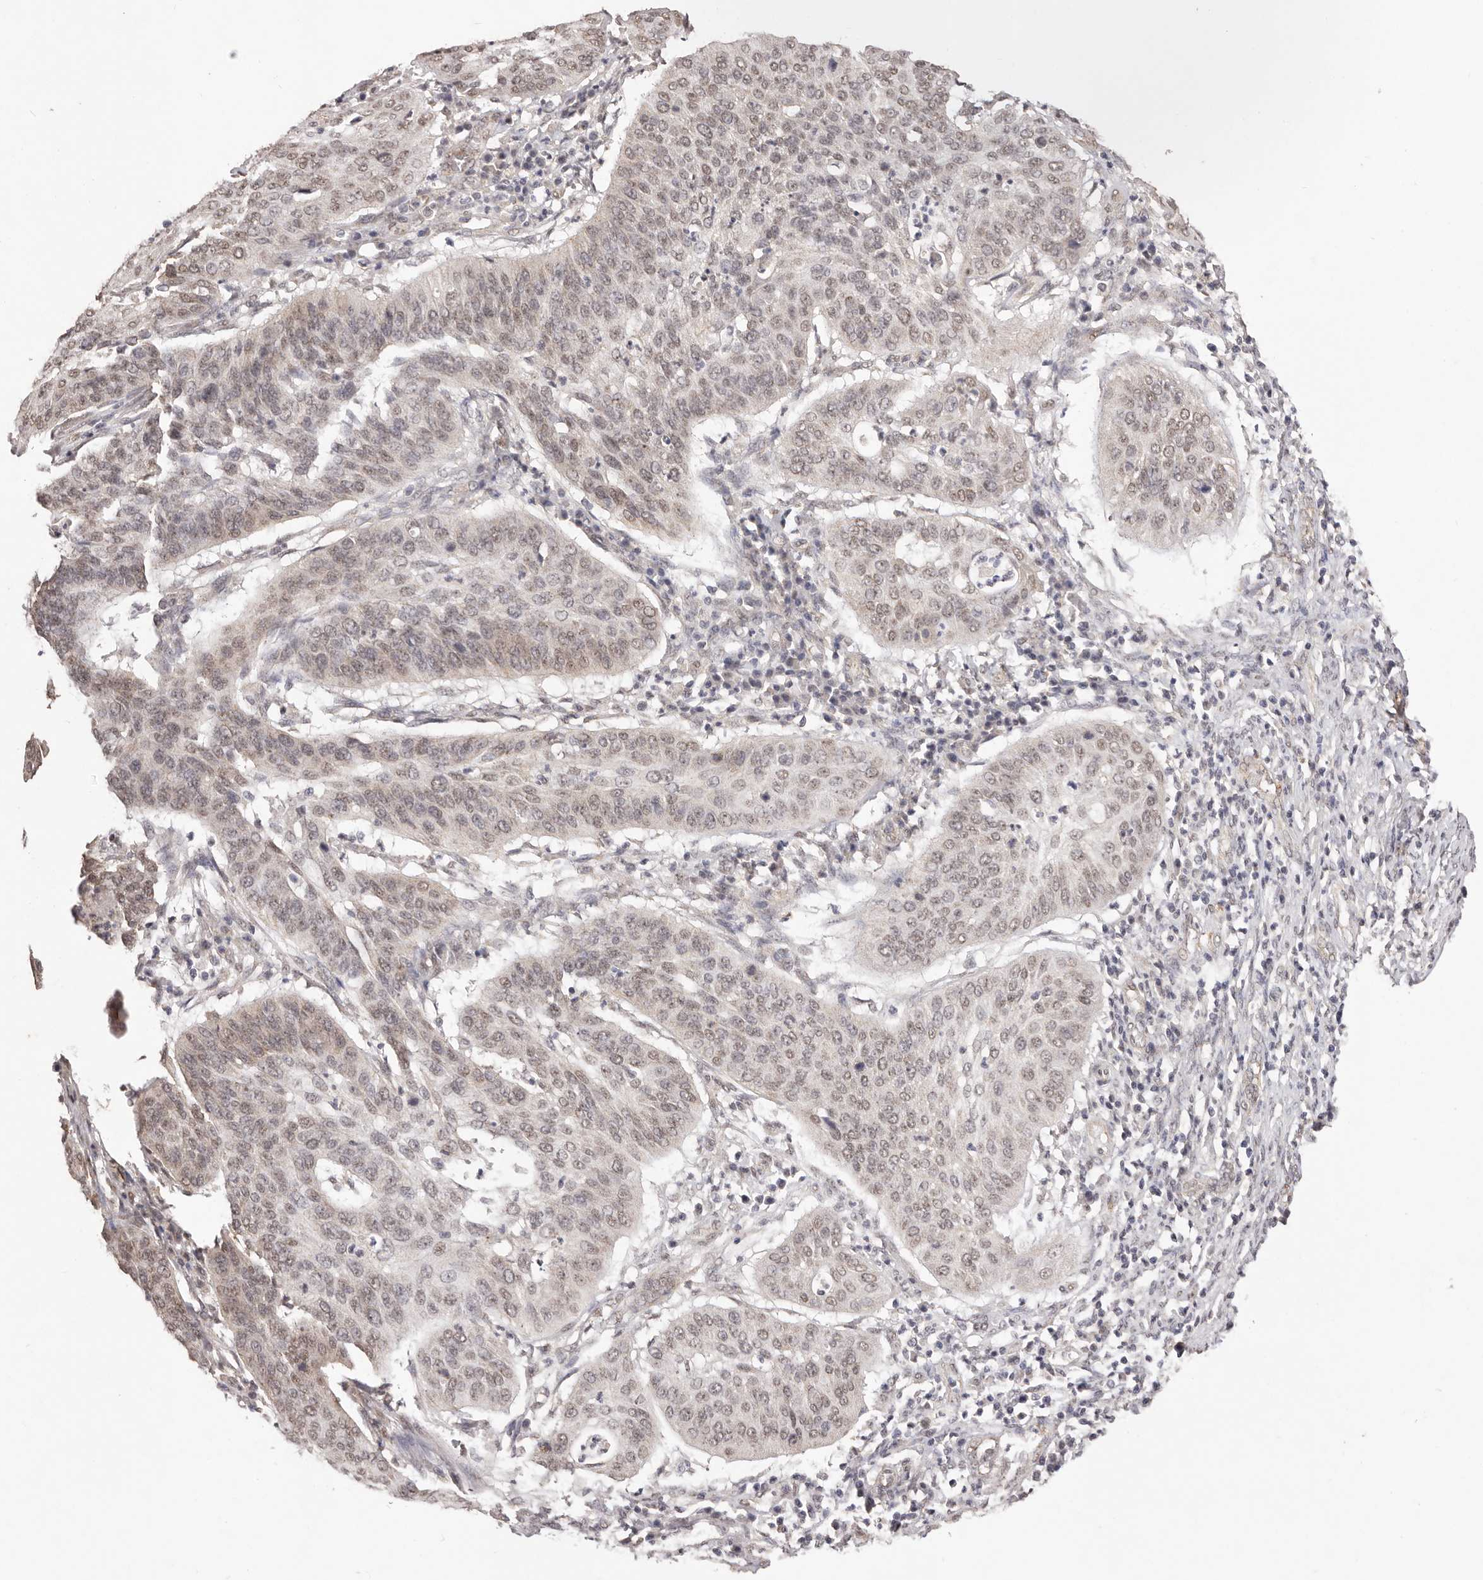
{"staining": {"intensity": "weak", "quantity": ">75%", "location": "nuclear"}, "tissue": "cervical cancer", "cell_type": "Tumor cells", "image_type": "cancer", "snomed": [{"axis": "morphology", "description": "Normal tissue, NOS"}, {"axis": "morphology", "description": "Squamous cell carcinoma, NOS"}, {"axis": "topography", "description": "Cervix"}], "caption": "Cervical squamous cell carcinoma tissue reveals weak nuclear positivity in approximately >75% of tumor cells The staining is performed using DAB brown chromogen to label protein expression. The nuclei are counter-stained blue using hematoxylin.", "gene": "RPS6KA5", "patient": {"sex": "female", "age": 39}}